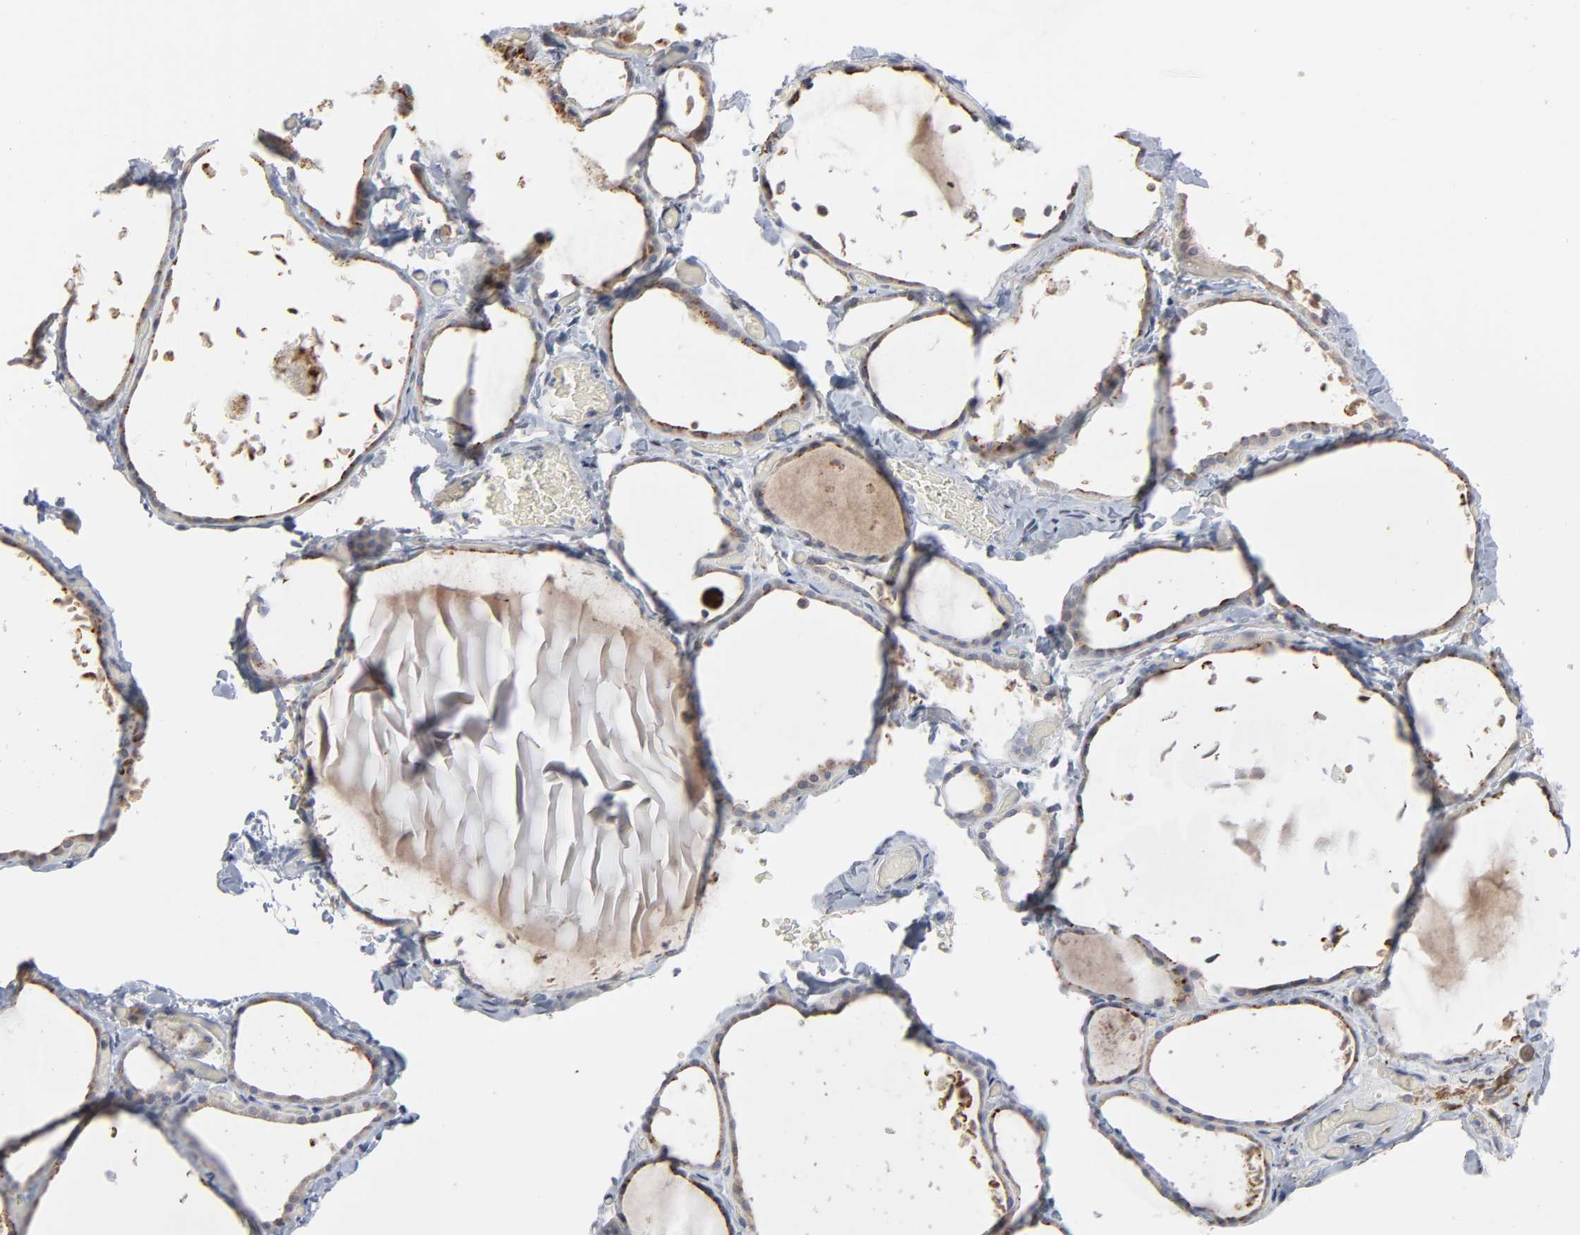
{"staining": {"intensity": "moderate", "quantity": "25%-75%", "location": "cytoplasmic/membranous"}, "tissue": "thyroid gland", "cell_type": "Glandular cells", "image_type": "normal", "snomed": [{"axis": "morphology", "description": "Normal tissue, NOS"}, {"axis": "topography", "description": "Thyroid gland"}], "caption": "Protein expression analysis of benign thyroid gland exhibits moderate cytoplasmic/membranous positivity in about 25%-75% of glandular cells.", "gene": "POMT2", "patient": {"sex": "female", "age": 22}}